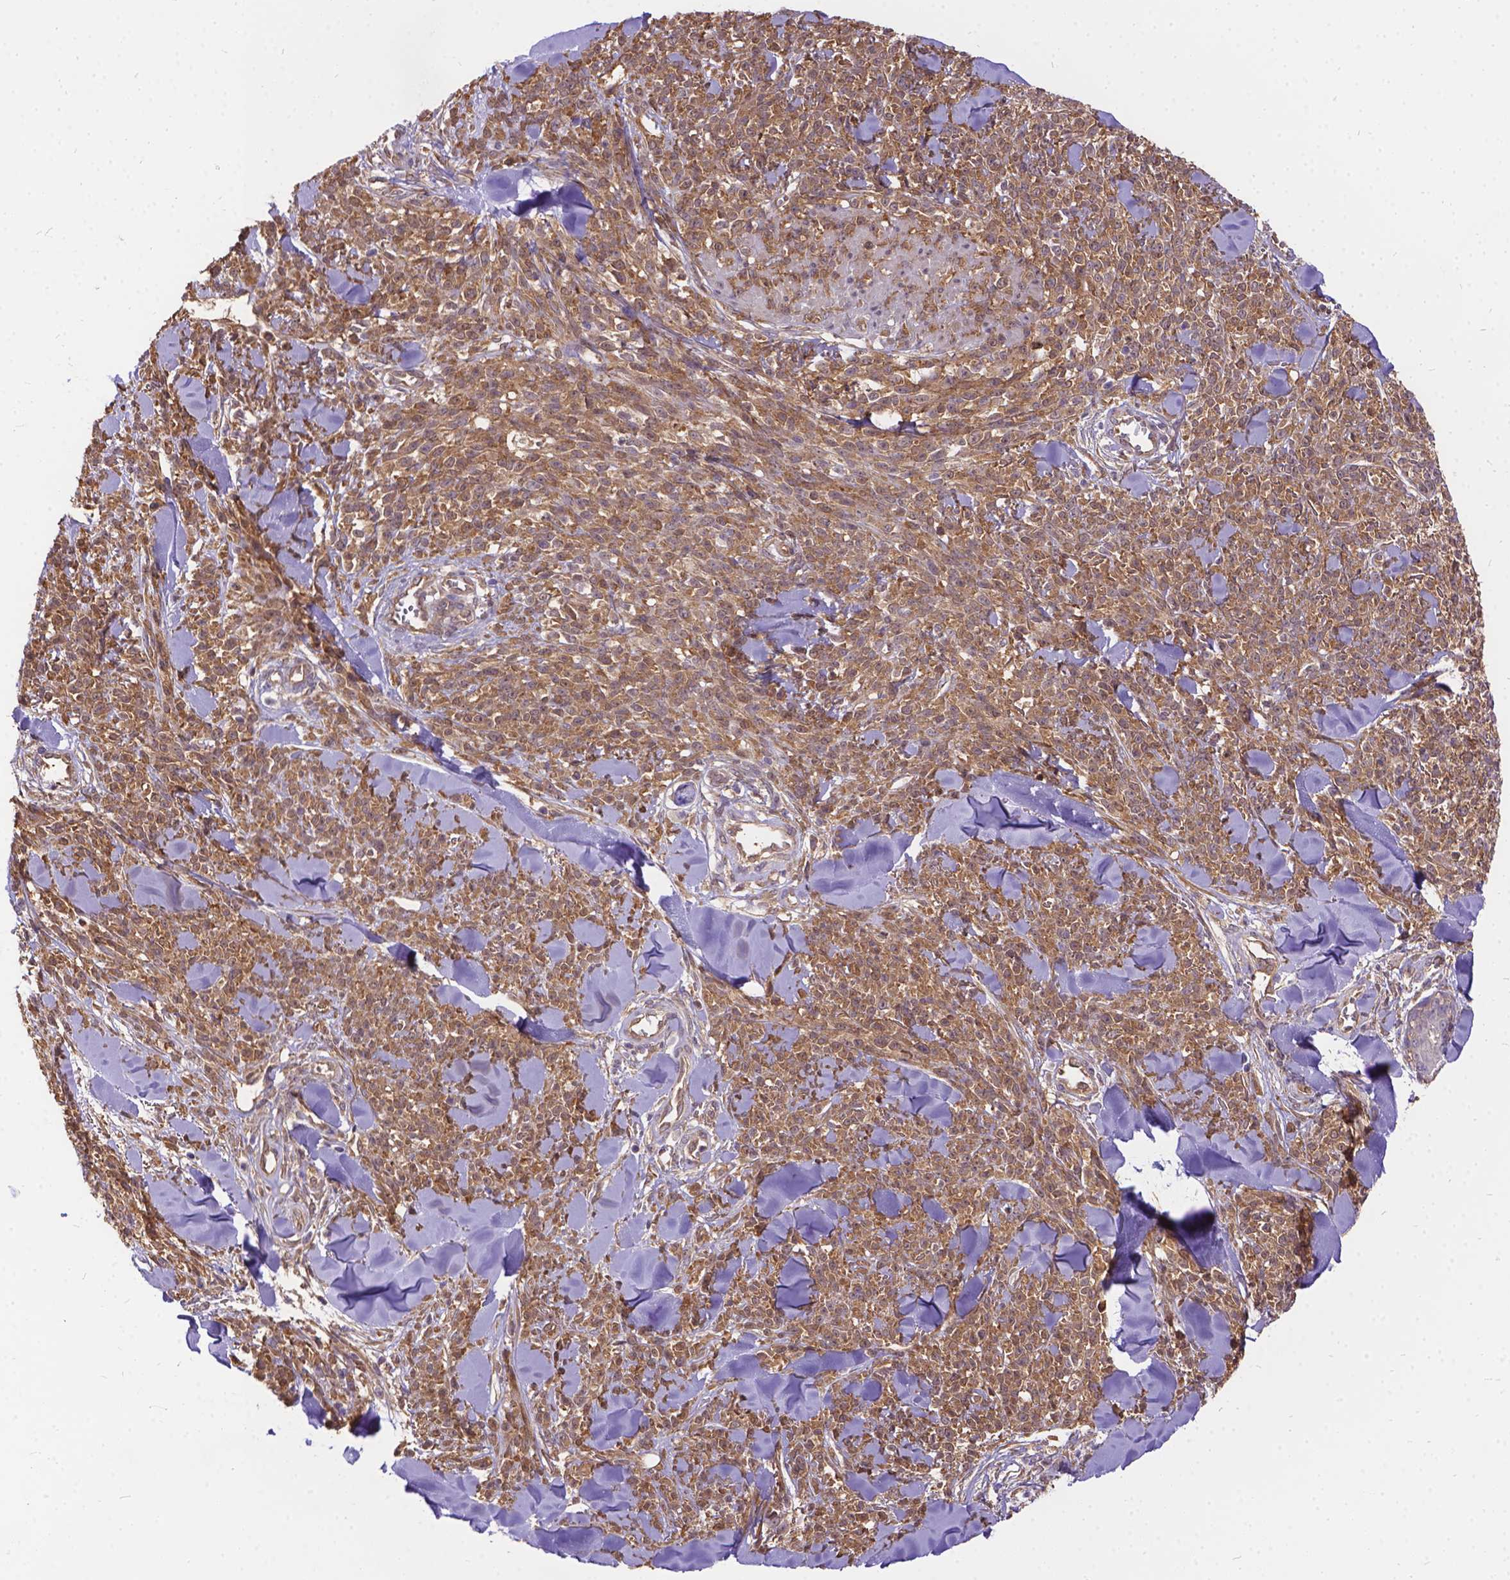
{"staining": {"intensity": "moderate", "quantity": ">75%", "location": "cytoplasmic/membranous"}, "tissue": "melanoma", "cell_type": "Tumor cells", "image_type": "cancer", "snomed": [{"axis": "morphology", "description": "Malignant melanoma, NOS"}, {"axis": "topography", "description": "Skin"}, {"axis": "topography", "description": "Skin of trunk"}], "caption": "Tumor cells show medium levels of moderate cytoplasmic/membranous staining in approximately >75% of cells in human malignant melanoma.", "gene": "DENND6A", "patient": {"sex": "male", "age": 74}}